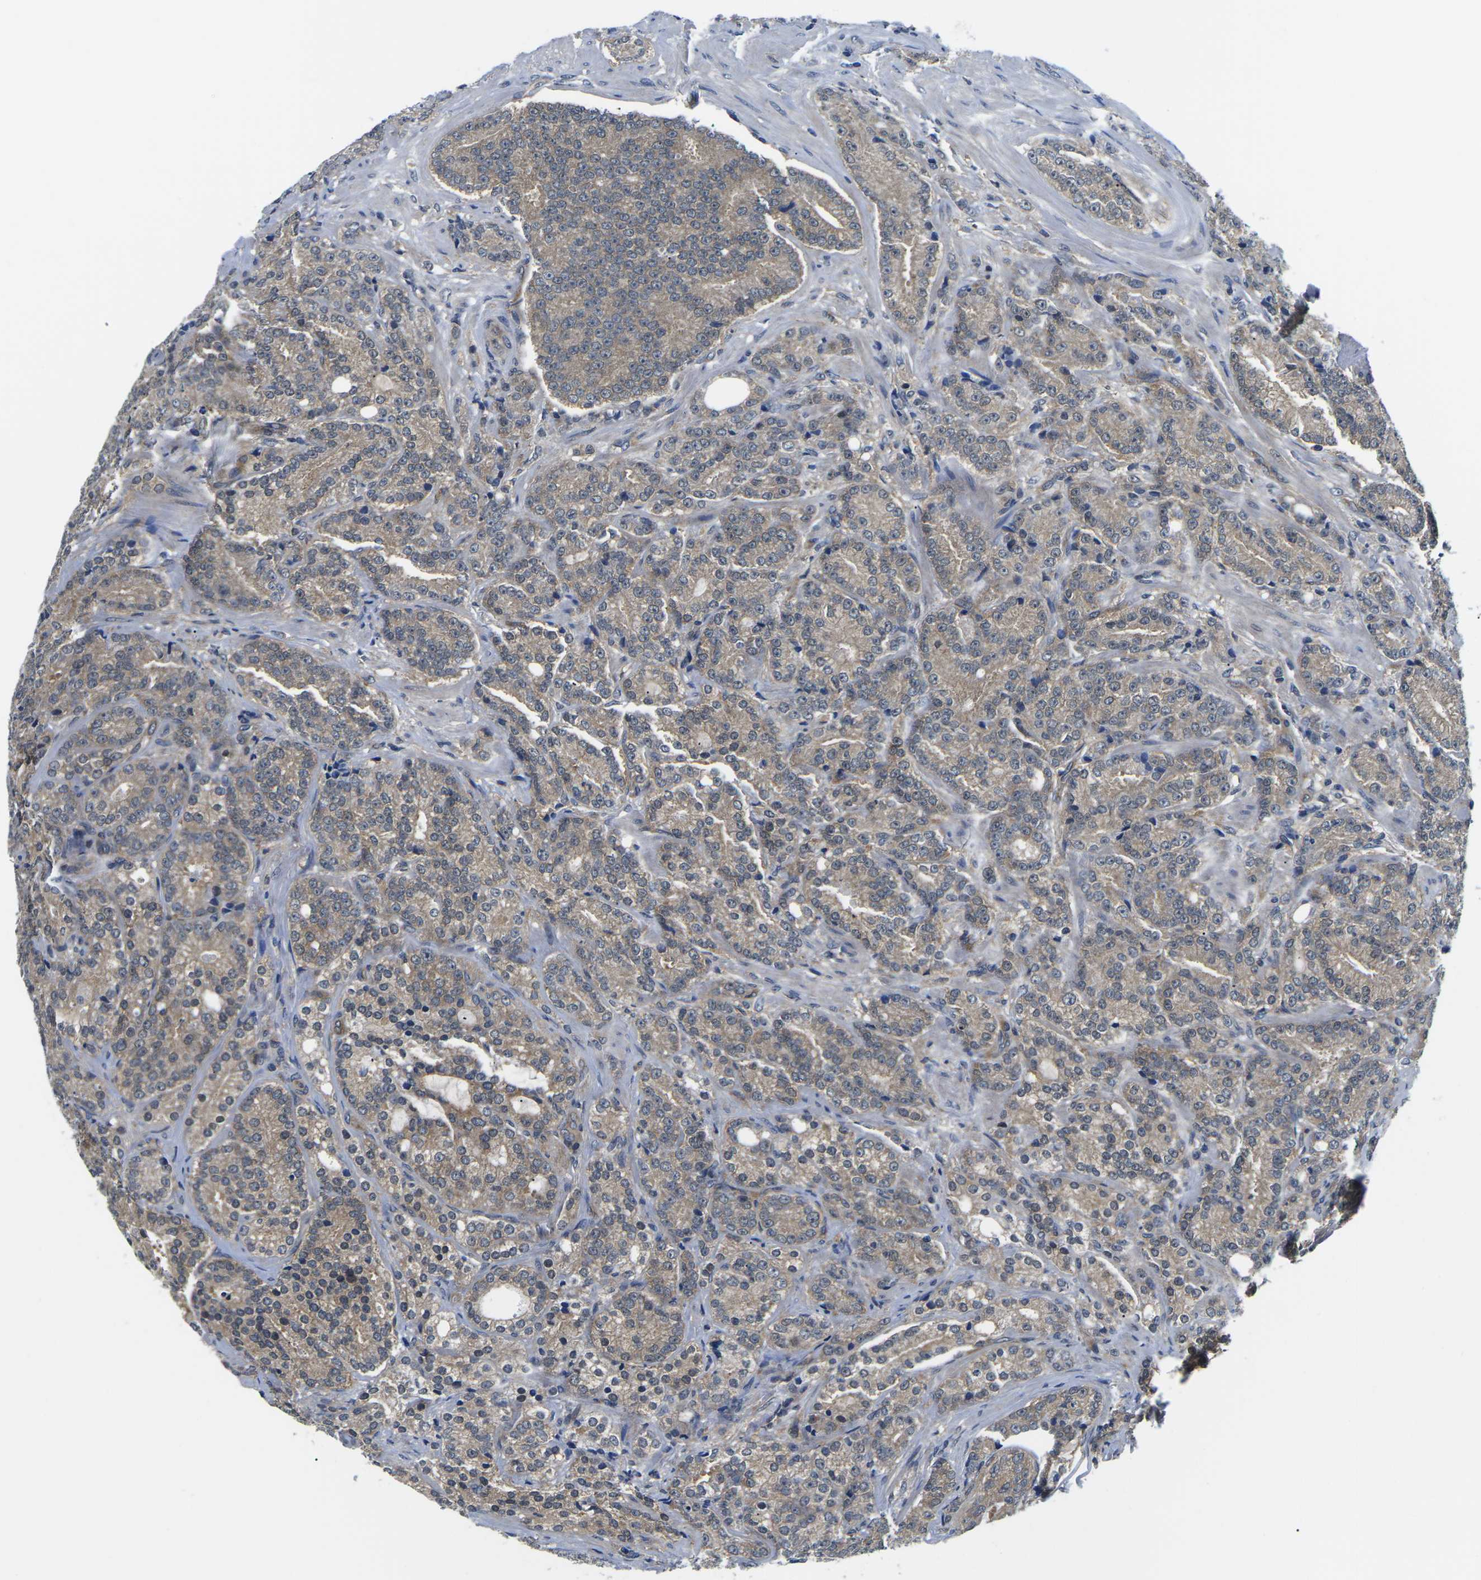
{"staining": {"intensity": "moderate", "quantity": ">75%", "location": "cytoplasmic/membranous"}, "tissue": "prostate cancer", "cell_type": "Tumor cells", "image_type": "cancer", "snomed": [{"axis": "morphology", "description": "Adenocarcinoma, High grade"}, {"axis": "topography", "description": "Prostate"}], "caption": "Prostate adenocarcinoma (high-grade) stained for a protein demonstrates moderate cytoplasmic/membranous positivity in tumor cells.", "gene": "GSK3B", "patient": {"sex": "male", "age": 61}}